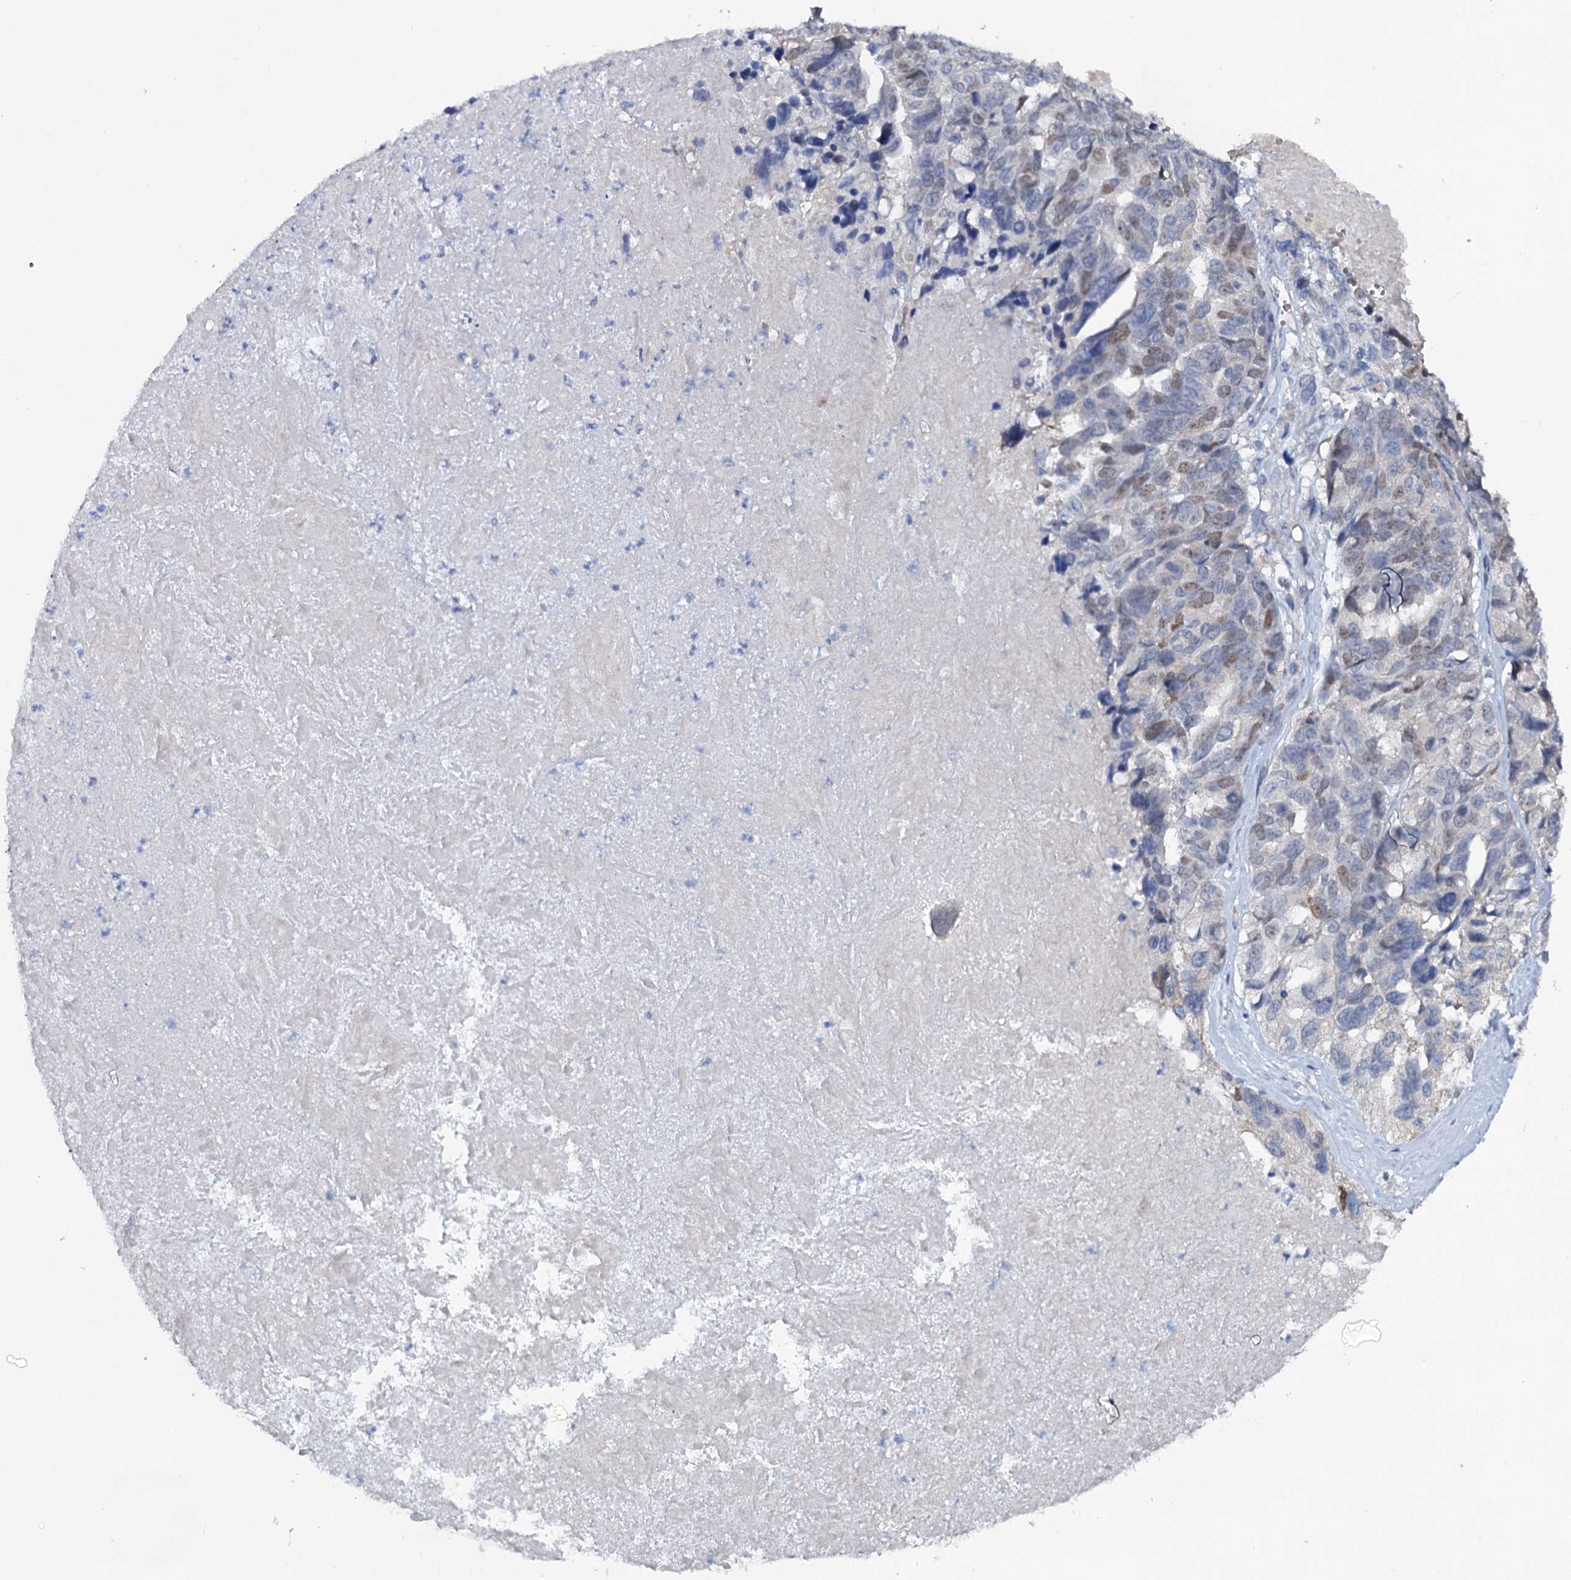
{"staining": {"intensity": "weak", "quantity": "<25%", "location": "nuclear"}, "tissue": "ovarian cancer", "cell_type": "Tumor cells", "image_type": "cancer", "snomed": [{"axis": "morphology", "description": "Cystadenocarcinoma, serous, NOS"}, {"axis": "topography", "description": "Ovary"}], "caption": "Serous cystadenocarcinoma (ovarian) was stained to show a protein in brown. There is no significant expression in tumor cells.", "gene": "FAM111B", "patient": {"sex": "female", "age": 79}}